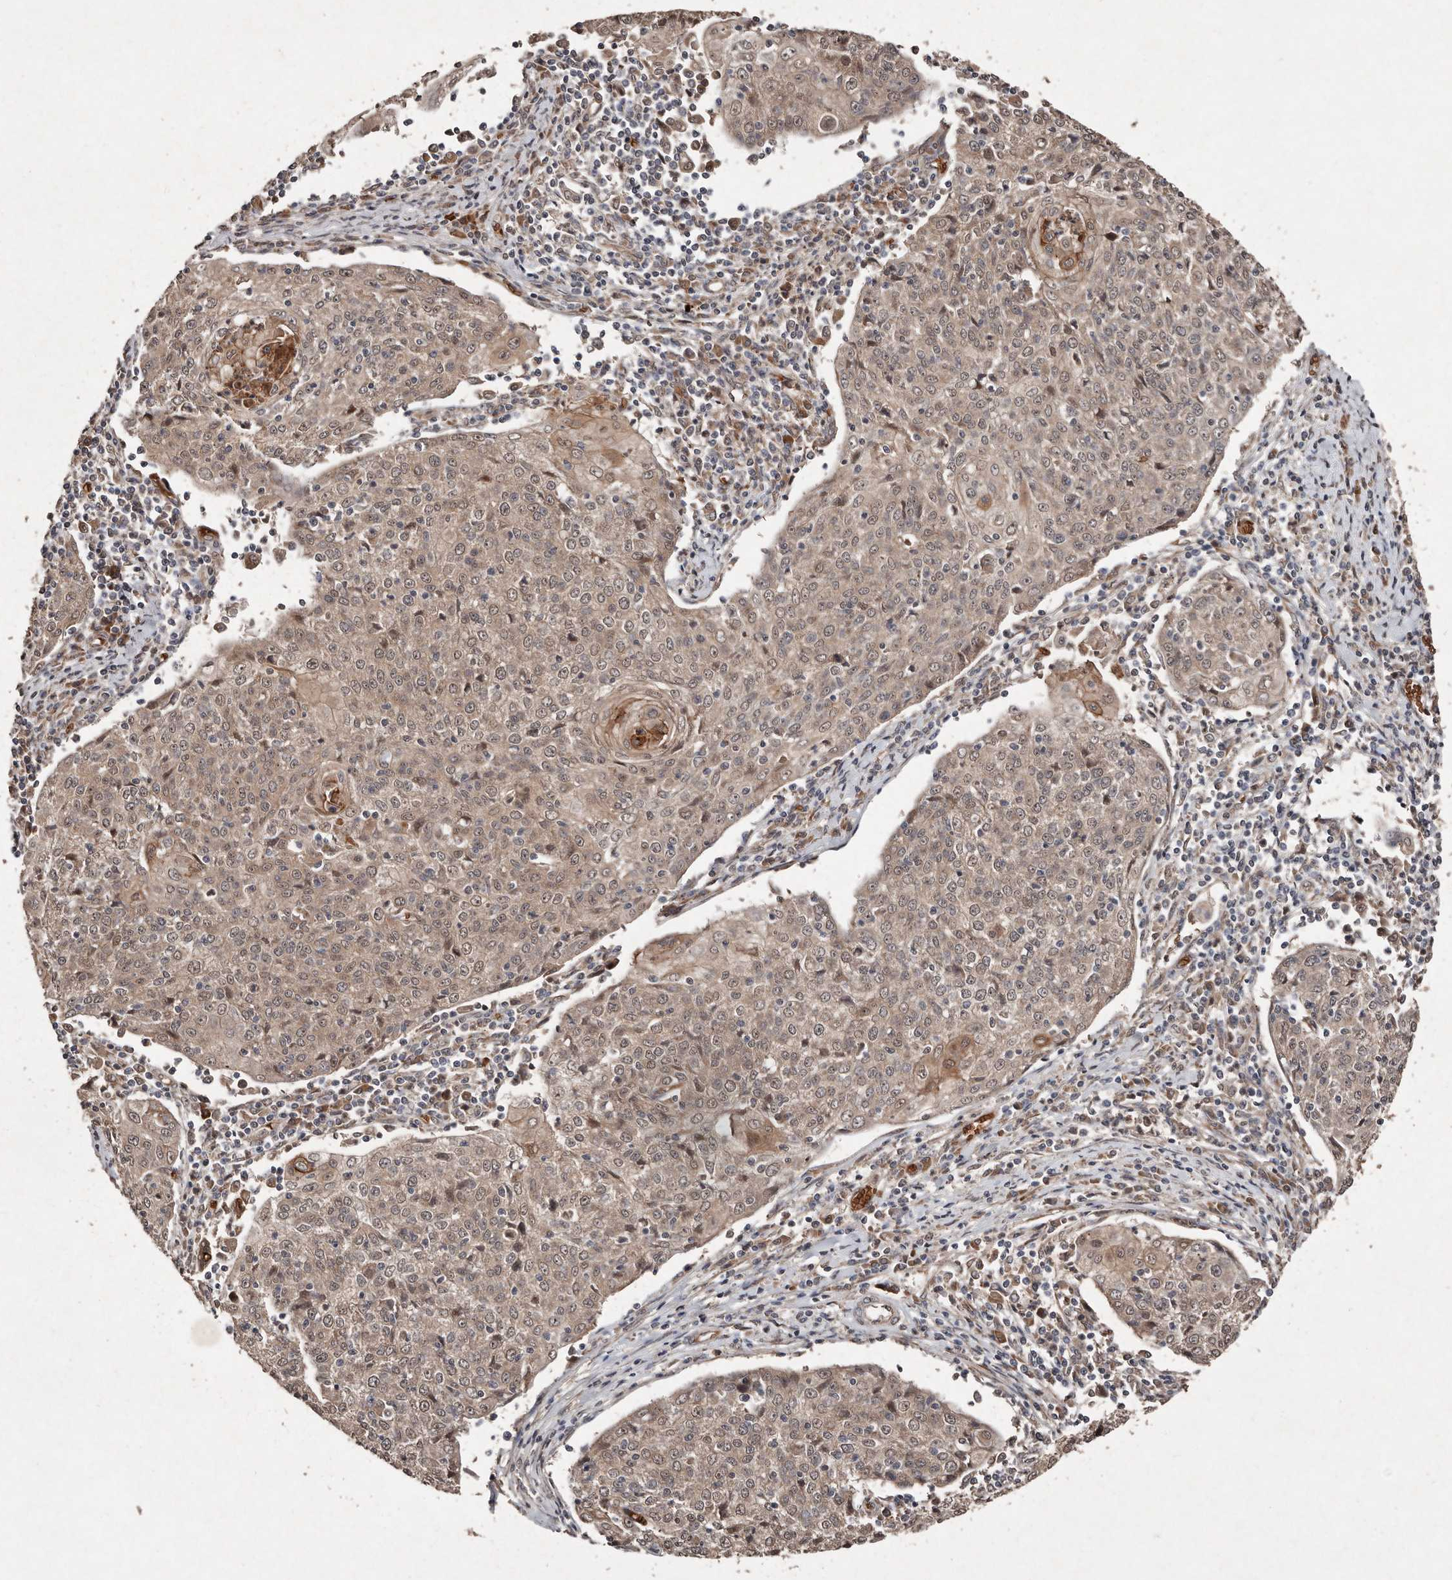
{"staining": {"intensity": "weak", "quantity": ">75%", "location": "cytoplasmic/membranous,nuclear"}, "tissue": "cervical cancer", "cell_type": "Tumor cells", "image_type": "cancer", "snomed": [{"axis": "morphology", "description": "Squamous cell carcinoma, NOS"}, {"axis": "topography", "description": "Cervix"}], "caption": "Tumor cells demonstrate low levels of weak cytoplasmic/membranous and nuclear expression in approximately >75% of cells in human cervical cancer (squamous cell carcinoma).", "gene": "DIP2C", "patient": {"sex": "female", "age": 48}}